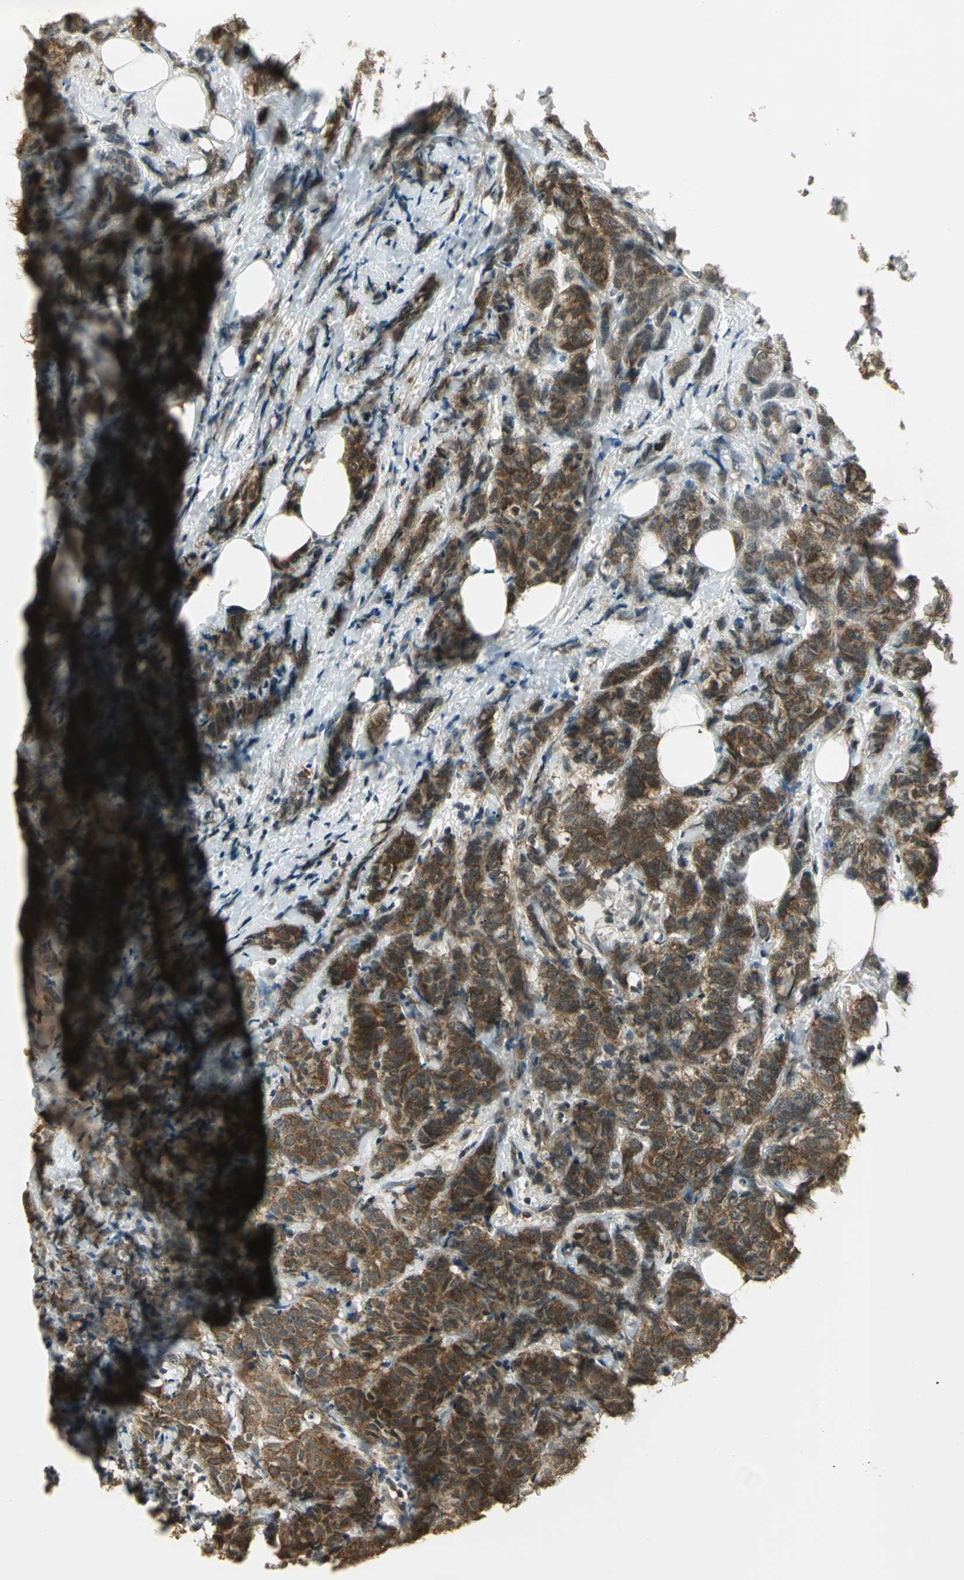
{"staining": {"intensity": "strong", "quantity": ">75%", "location": "cytoplasmic/membranous"}, "tissue": "breast cancer", "cell_type": "Tumor cells", "image_type": "cancer", "snomed": [{"axis": "morphology", "description": "Lobular carcinoma"}, {"axis": "topography", "description": "Breast"}], "caption": "IHC (DAB (3,3'-diaminobenzidine)) staining of lobular carcinoma (breast) shows strong cytoplasmic/membranous protein positivity in approximately >75% of tumor cells.", "gene": "CDC34", "patient": {"sex": "female", "age": 60}}